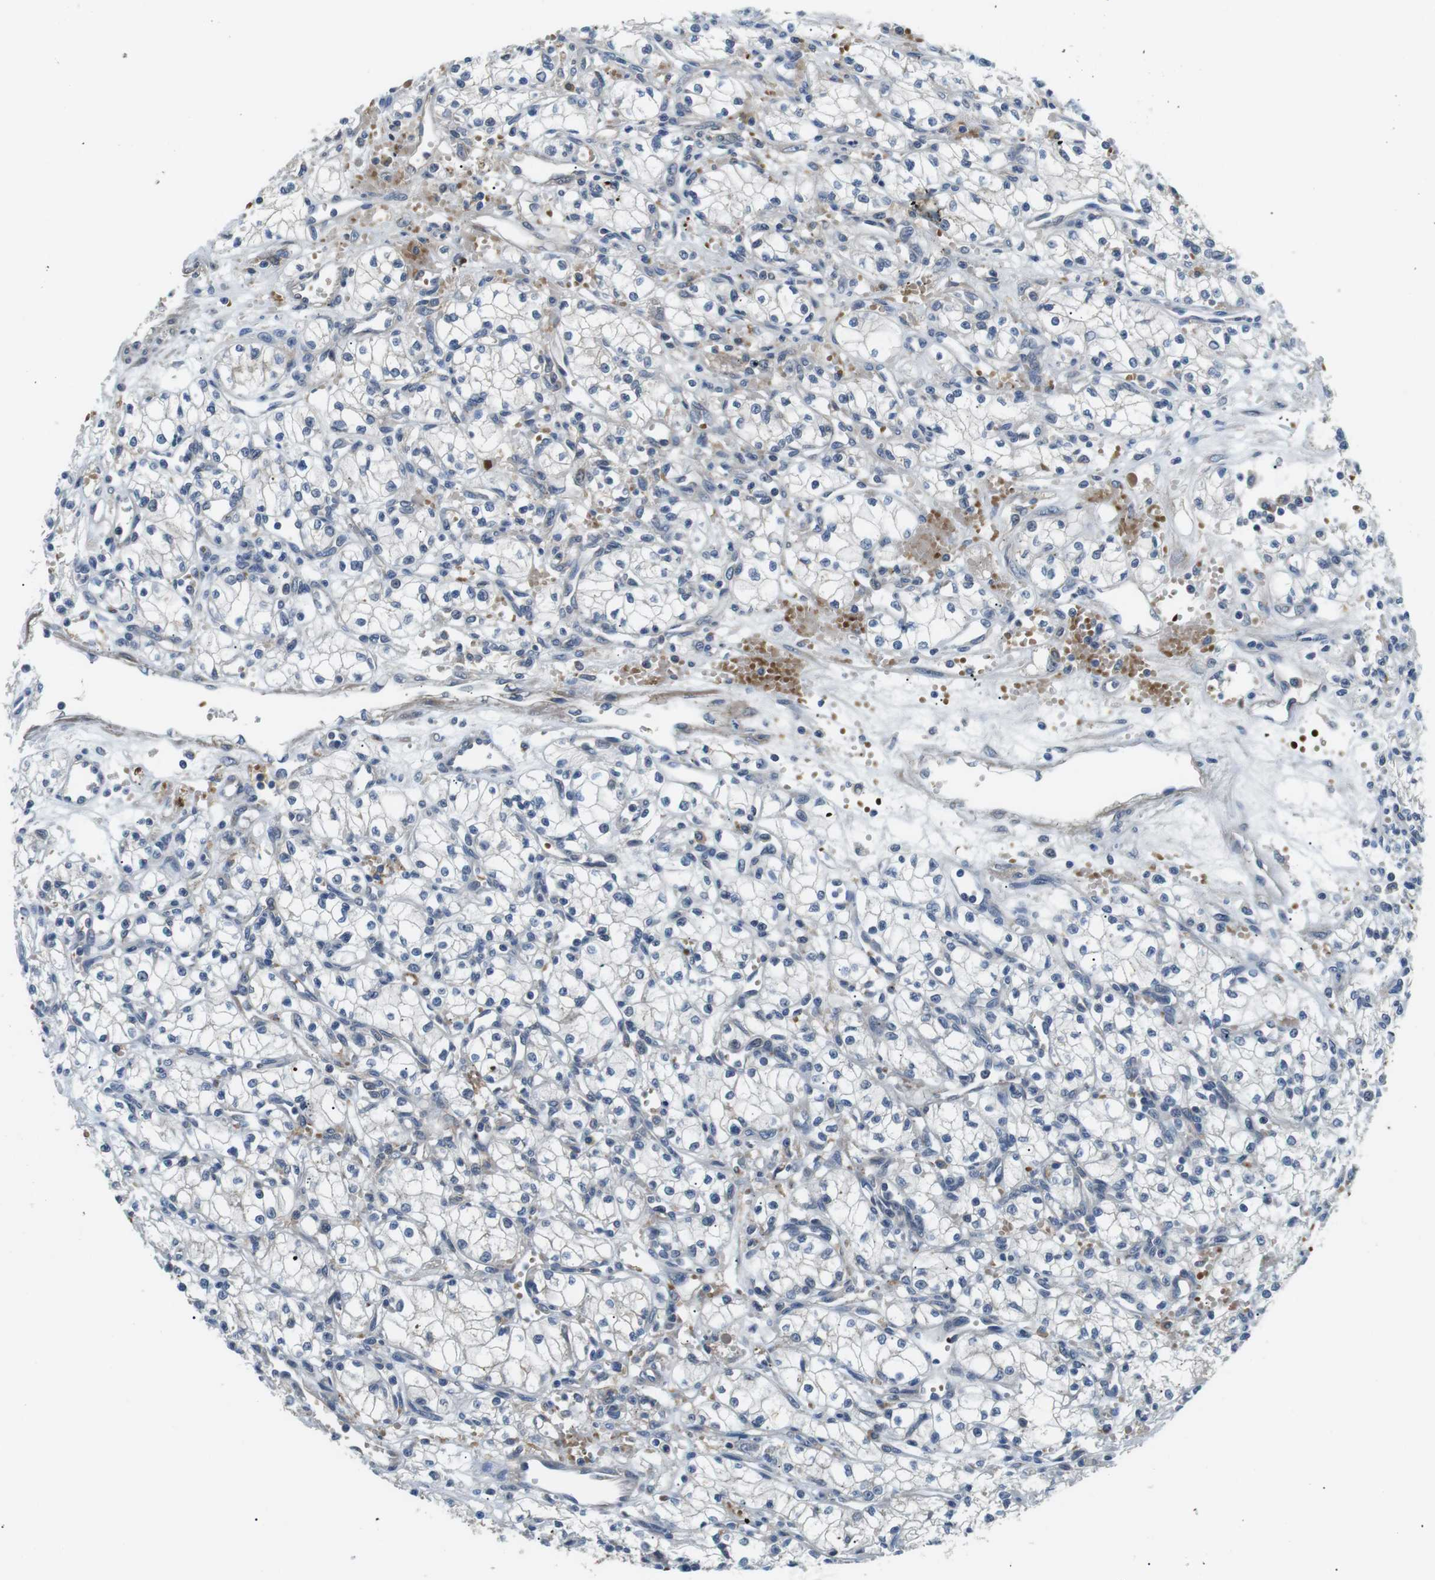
{"staining": {"intensity": "negative", "quantity": "none", "location": "none"}, "tissue": "renal cancer", "cell_type": "Tumor cells", "image_type": "cancer", "snomed": [{"axis": "morphology", "description": "Normal tissue, NOS"}, {"axis": "morphology", "description": "Adenocarcinoma, NOS"}, {"axis": "topography", "description": "Kidney"}], "caption": "Immunohistochemistry (IHC) histopathology image of neoplastic tissue: renal cancer (adenocarcinoma) stained with DAB (3,3'-diaminobenzidine) shows no significant protein positivity in tumor cells.", "gene": "WSCD1", "patient": {"sex": "male", "age": 59}}